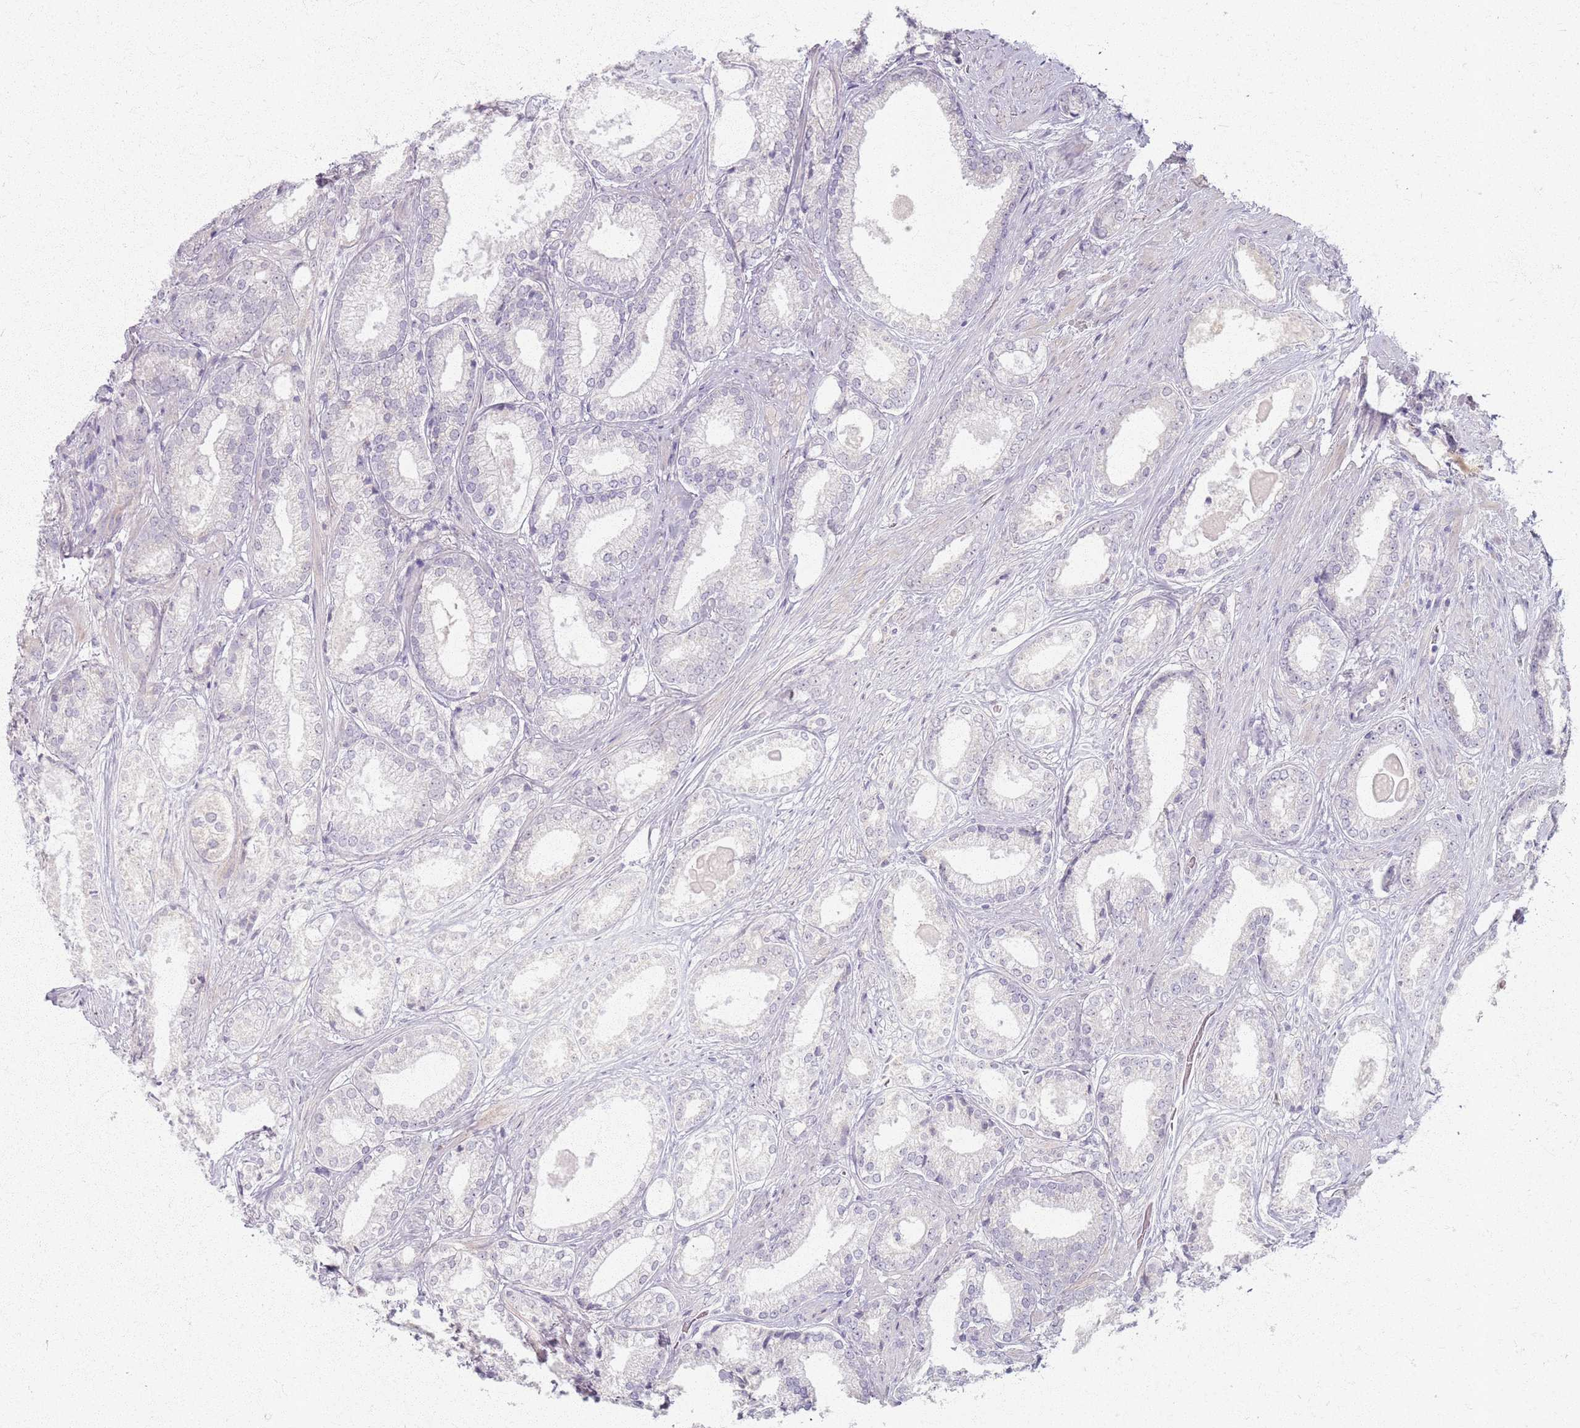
{"staining": {"intensity": "negative", "quantity": "none", "location": "none"}, "tissue": "prostate cancer", "cell_type": "Tumor cells", "image_type": "cancer", "snomed": [{"axis": "morphology", "description": "Adenocarcinoma, Low grade"}, {"axis": "topography", "description": "Prostate"}], "caption": "Prostate adenocarcinoma (low-grade) stained for a protein using IHC displays no expression tumor cells.", "gene": "CRIPT", "patient": {"sex": "male", "age": 68}}